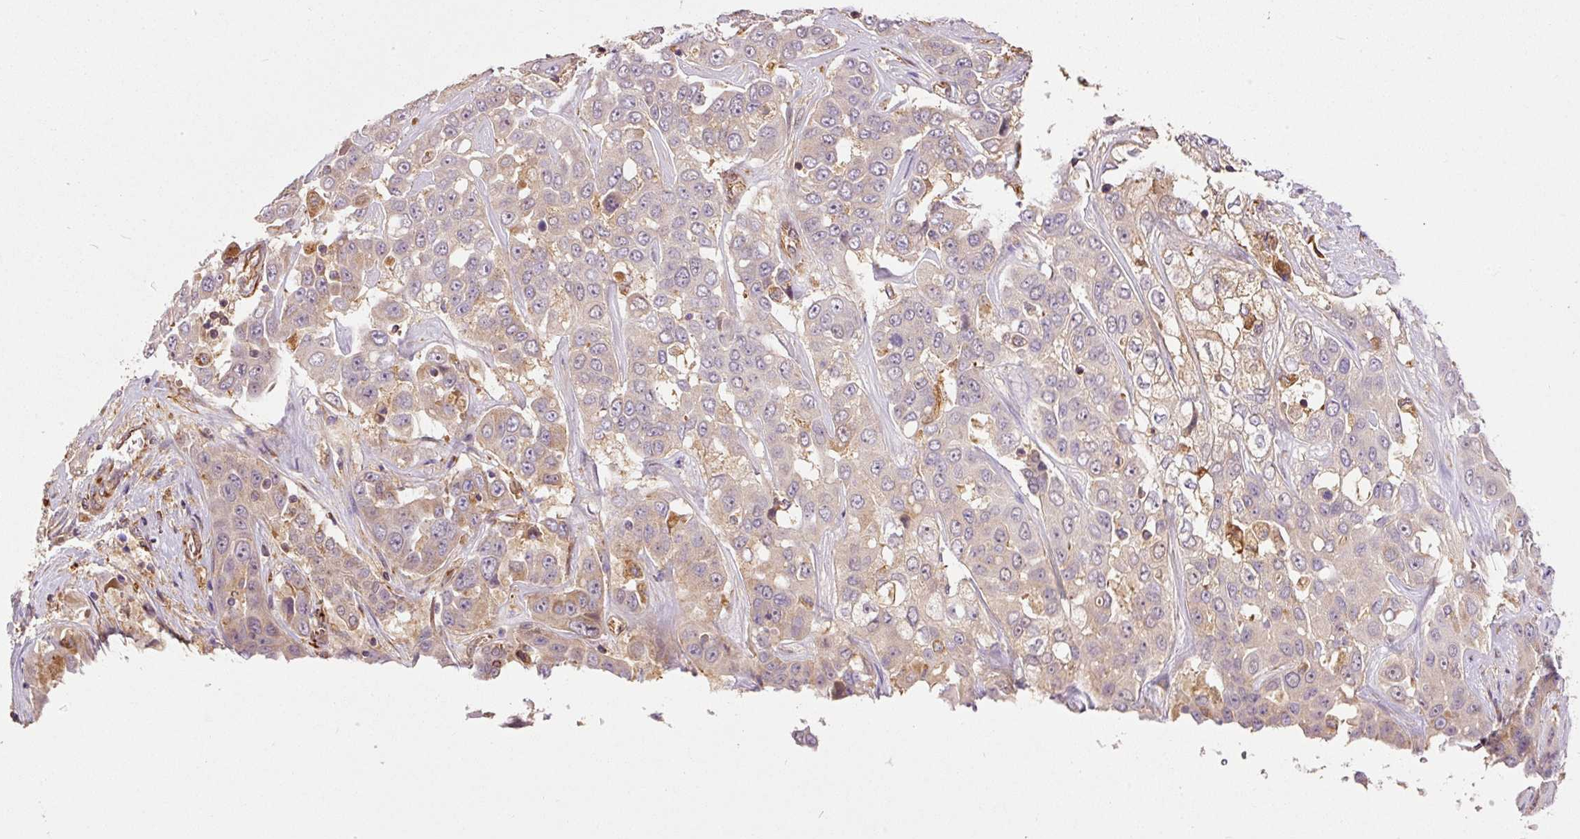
{"staining": {"intensity": "weak", "quantity": "<25%", "location": "cytoplasmic/membranous"}, "tissue": "liver cancer", "cell_type": "Tumor cells", "image_type": "cancer", "snomed": [{"axis": "morphology", "description": "Cholangiocarcinoma"}, {"axis": "topography", "description": "Liver"}], "caption": "High power microscopy photomicrograph of an IHC image of liver cancer, revealing no significant expression in tumor cells.", "gene": "PCK2", "patient": {"sex": "female", "age": 52}}